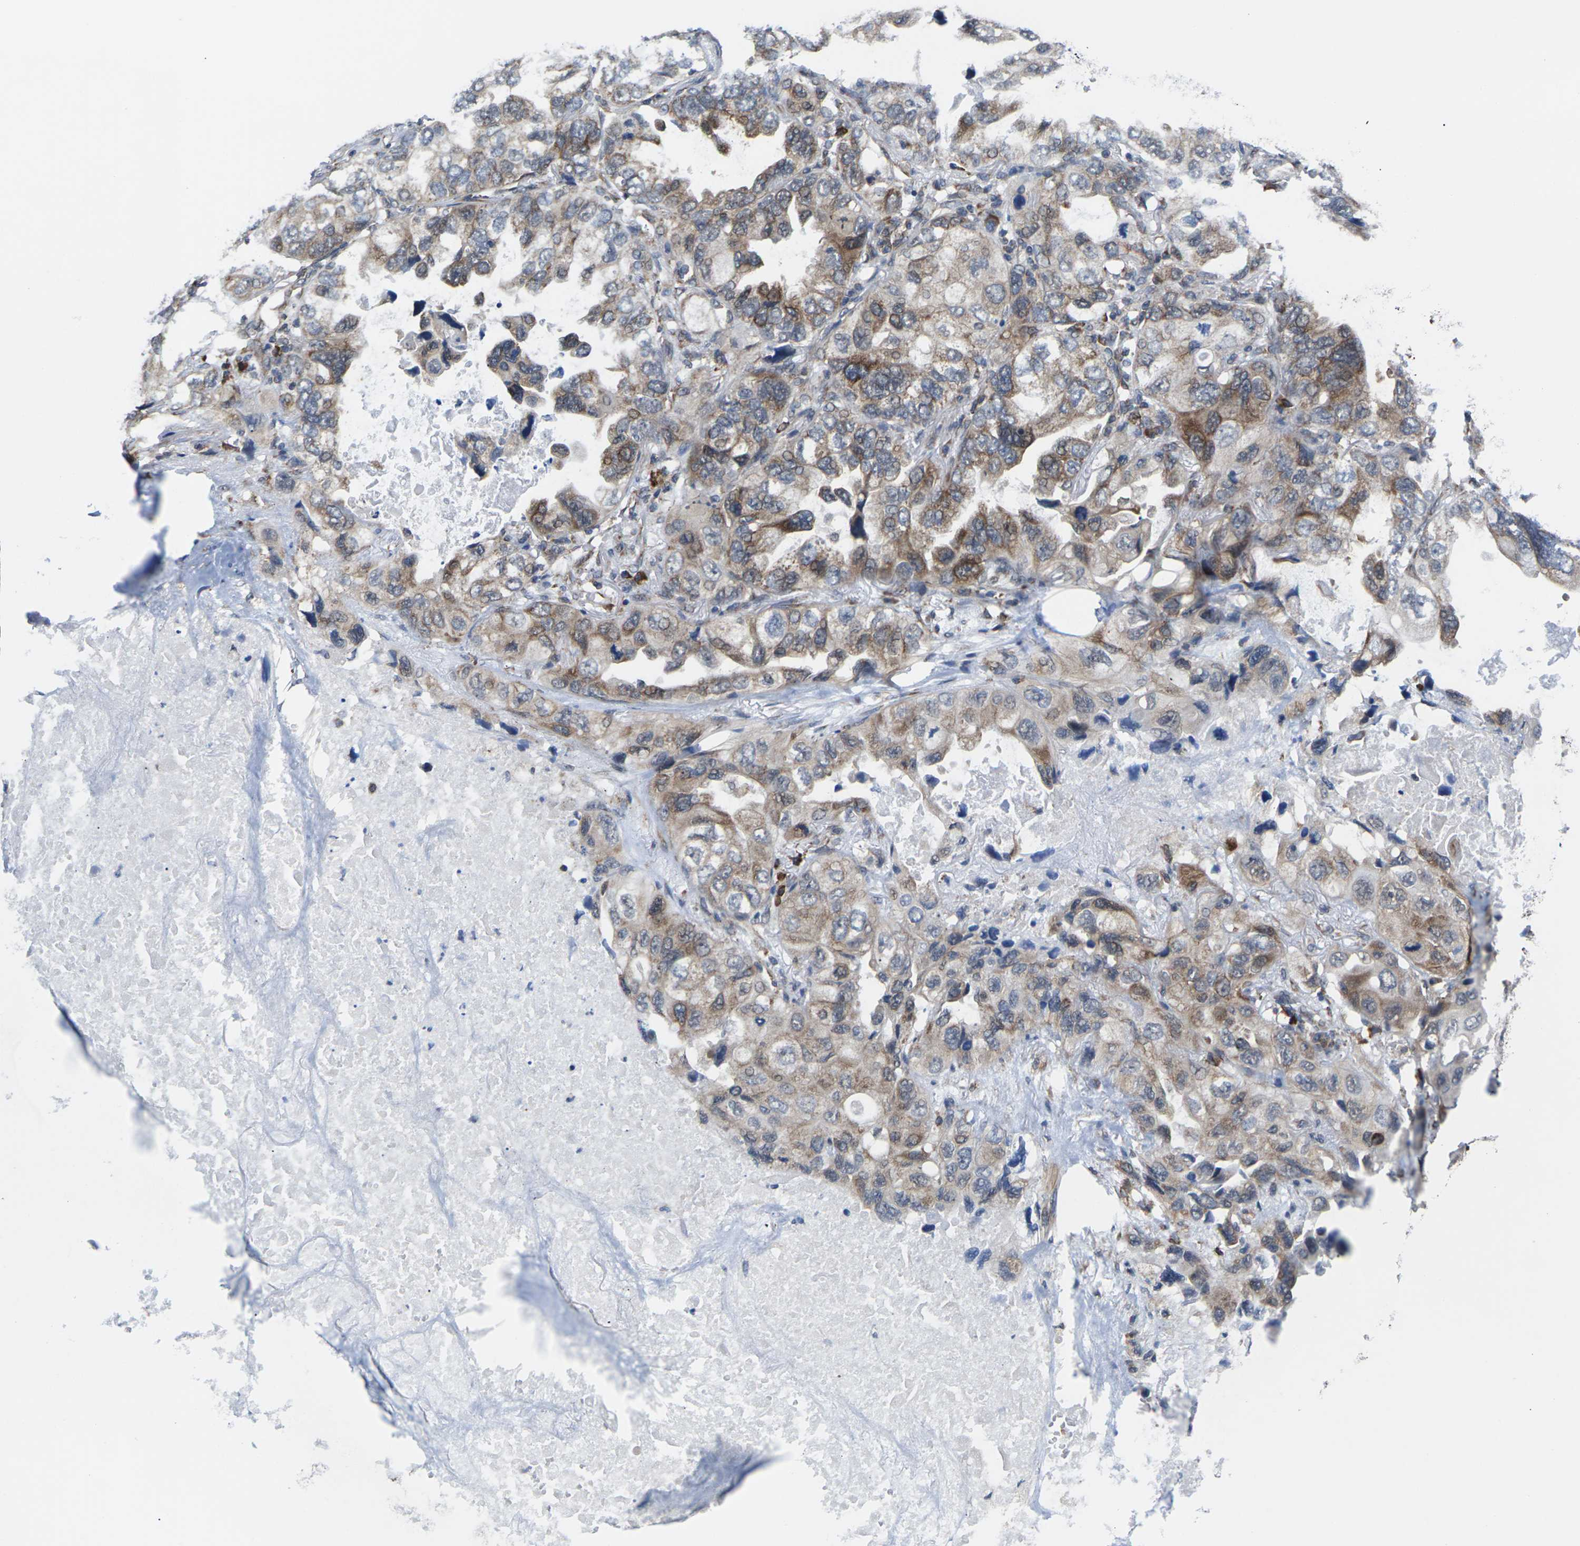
{"staining": {"intensity": "moderate", "quantity": "25%-75%", "location": "cytoplasmic/membranous,nuclear"}, "tissue": "lung cancer", "cell_type": "Tumor cells", "image_type": "cancer", "snomed": [{"axis": "morphology", "description": "Squamous cell carcinoma, NOS"}, {"axis": "topography", "description": "Lung"}], "caption": "DAB (3,3'-diaminobenzidine) immunohistochemical staining of human lung cancer (squamous cell carcinoma) reveals moderate cytoplasmic/membranous and nuclear protein positivity in approximately 25%-75% of tumor cells.", "gene": "PDZK1IP1", "patient": {"sex": "female", "age": 73}}